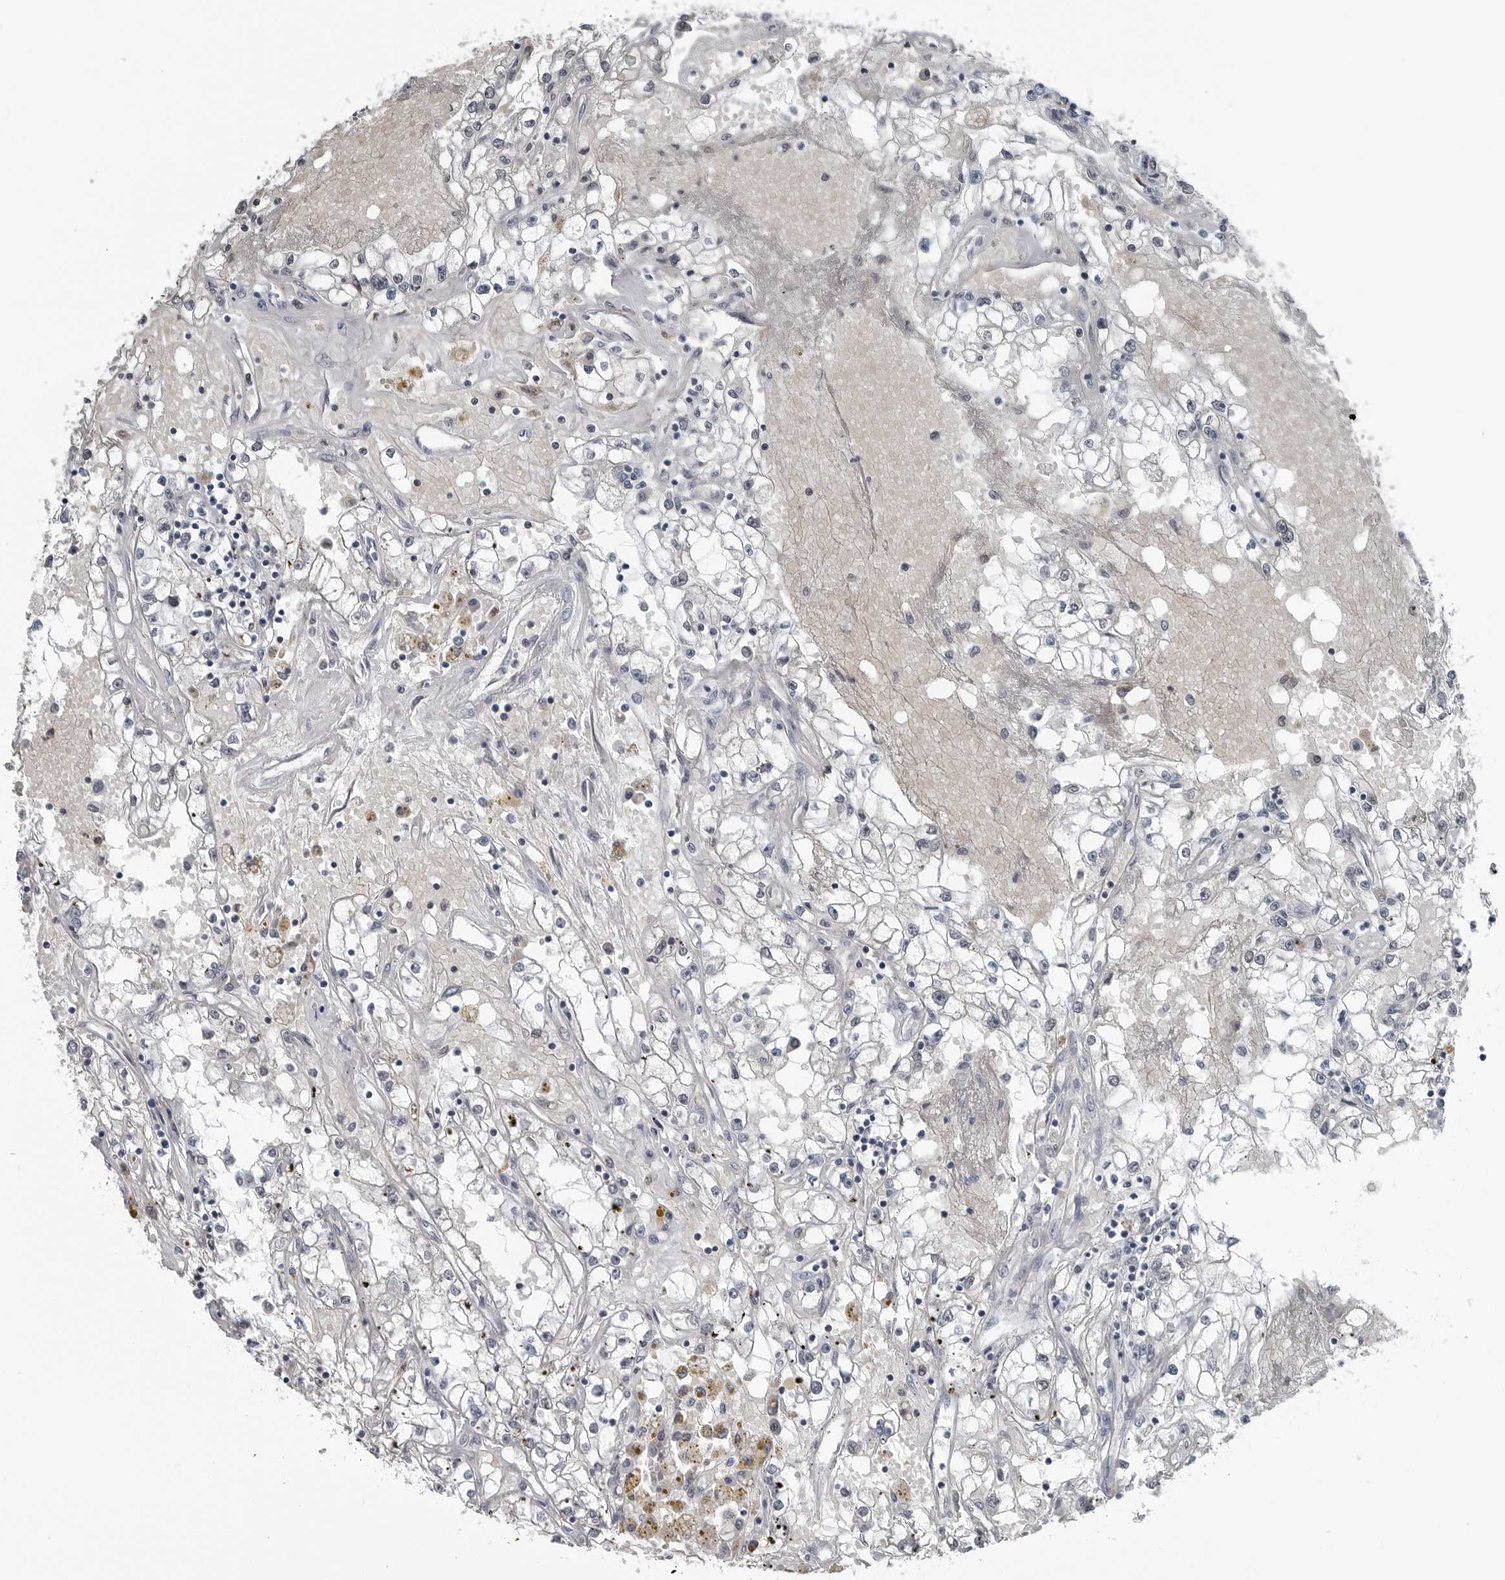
{"staining": {"intensity": "negative", "quantity": "none", "location": "none"}, "tissue": "renal cancer", "cell_type": "Tumor cells", "image_type": "cancer", "snomed": [{"axis": "morphology", "description": "Adenocarcinoma, NOS"}, {"axis": "topography", "description": "Kidney"}], "caption": "DAB immunohistochemical staining of human renal adenocarcinoma demonstrates no significant staining in tumor cells. (DAB immunohistochemistry (IHC) with hematoxylin counter stain).", "gene": "SPINK1", "patient": {"sex": "male", "age": 56}}